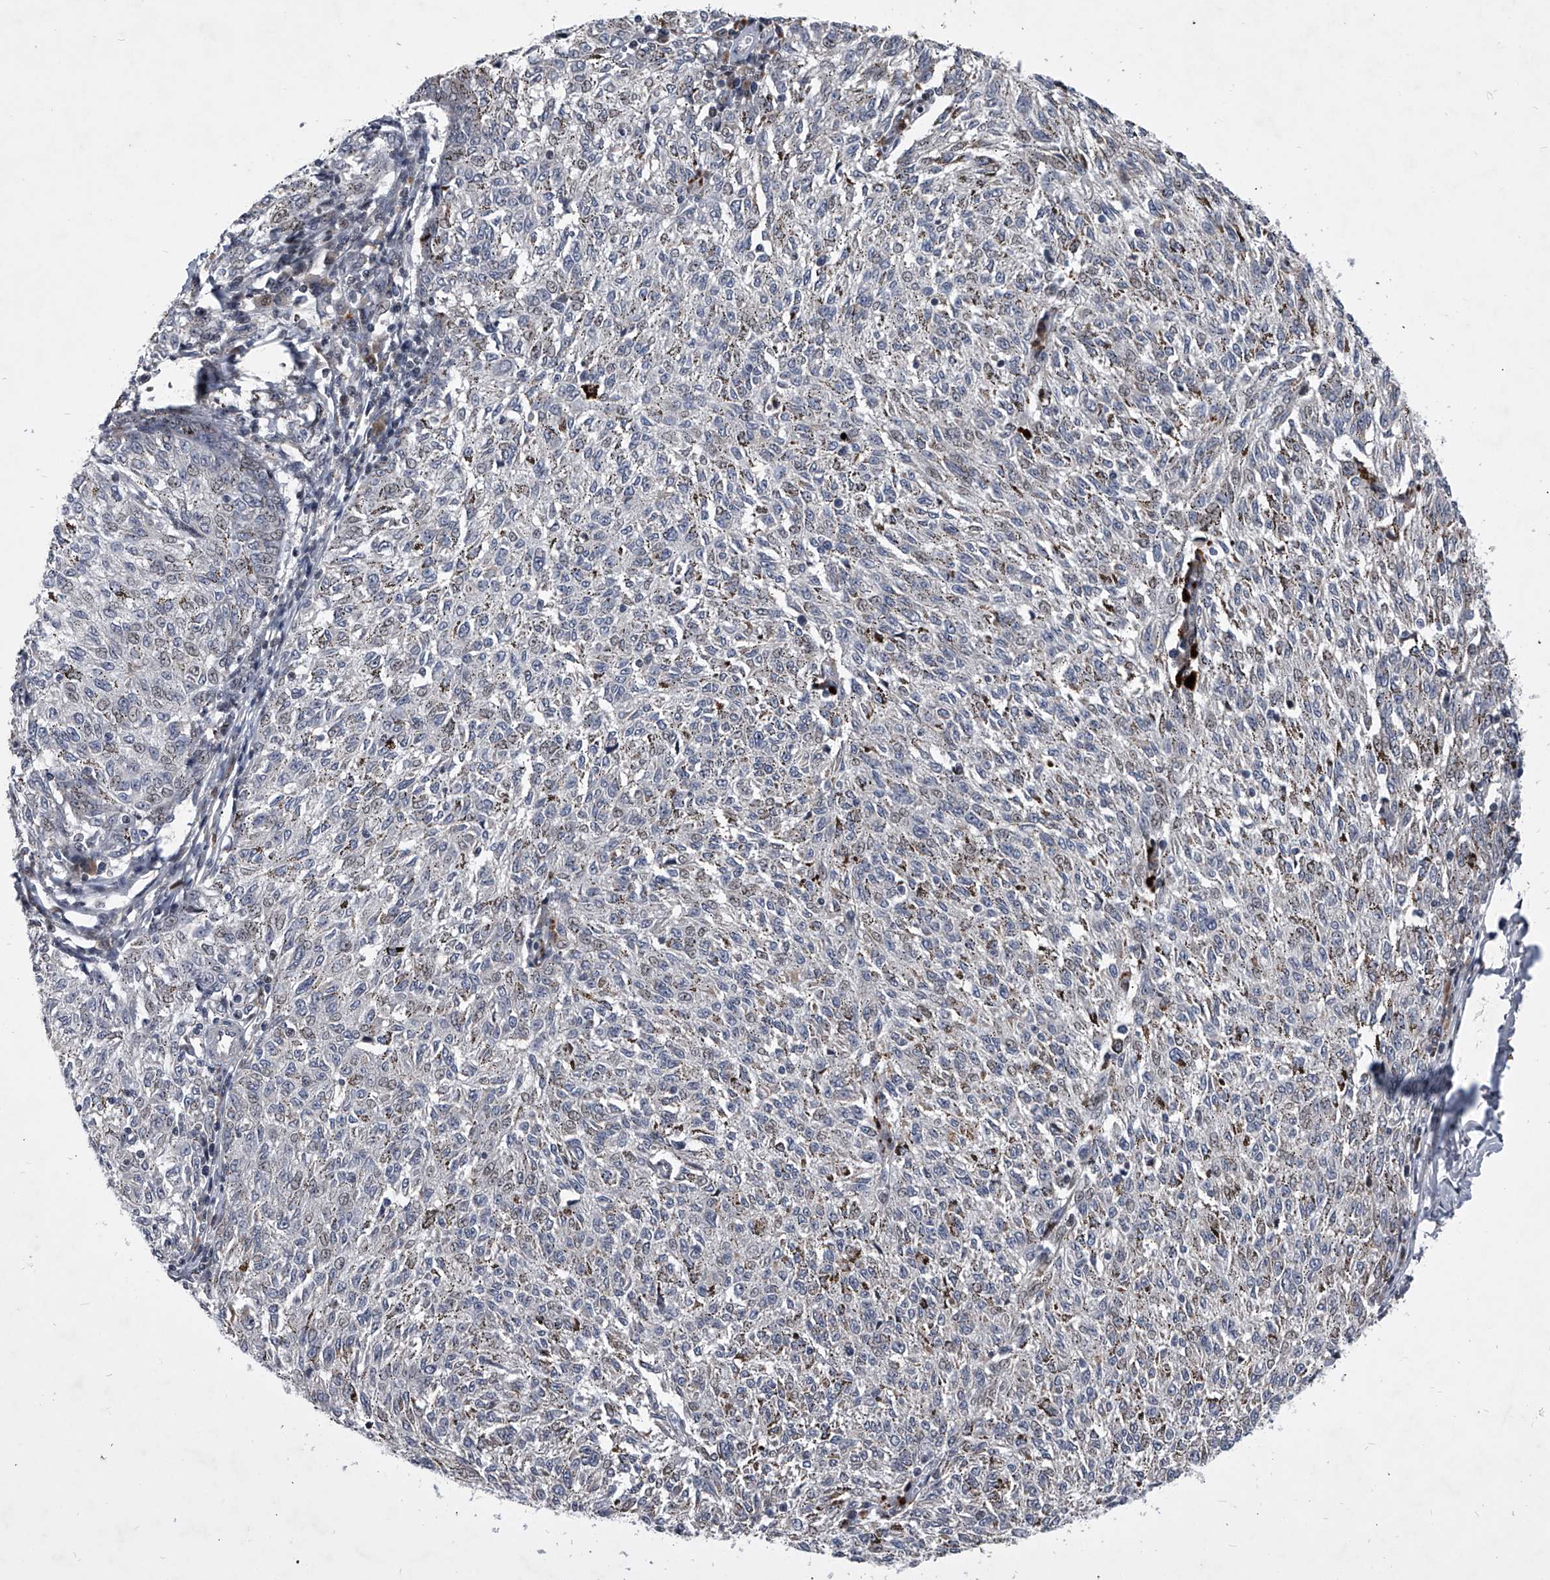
{"staining": {"intensity": "negative", "quantity": "none", "location": "none"}, "tissue": "melanoma", "cell_type": "Tumor cells", "image_type": "cancer", "snomed": [{"axis": "morphology", "description": "Malignant melanoma, NOS"}, {"axis": "topography", "description": "Skin"}], "caption": "An immunohistochemistry micrograph of malignant melanoma is shown. There is no staining in tumor cells of malignant melanoma.", "gene": "ZNF76", "patient": {"sex": "female", "age": 72}}